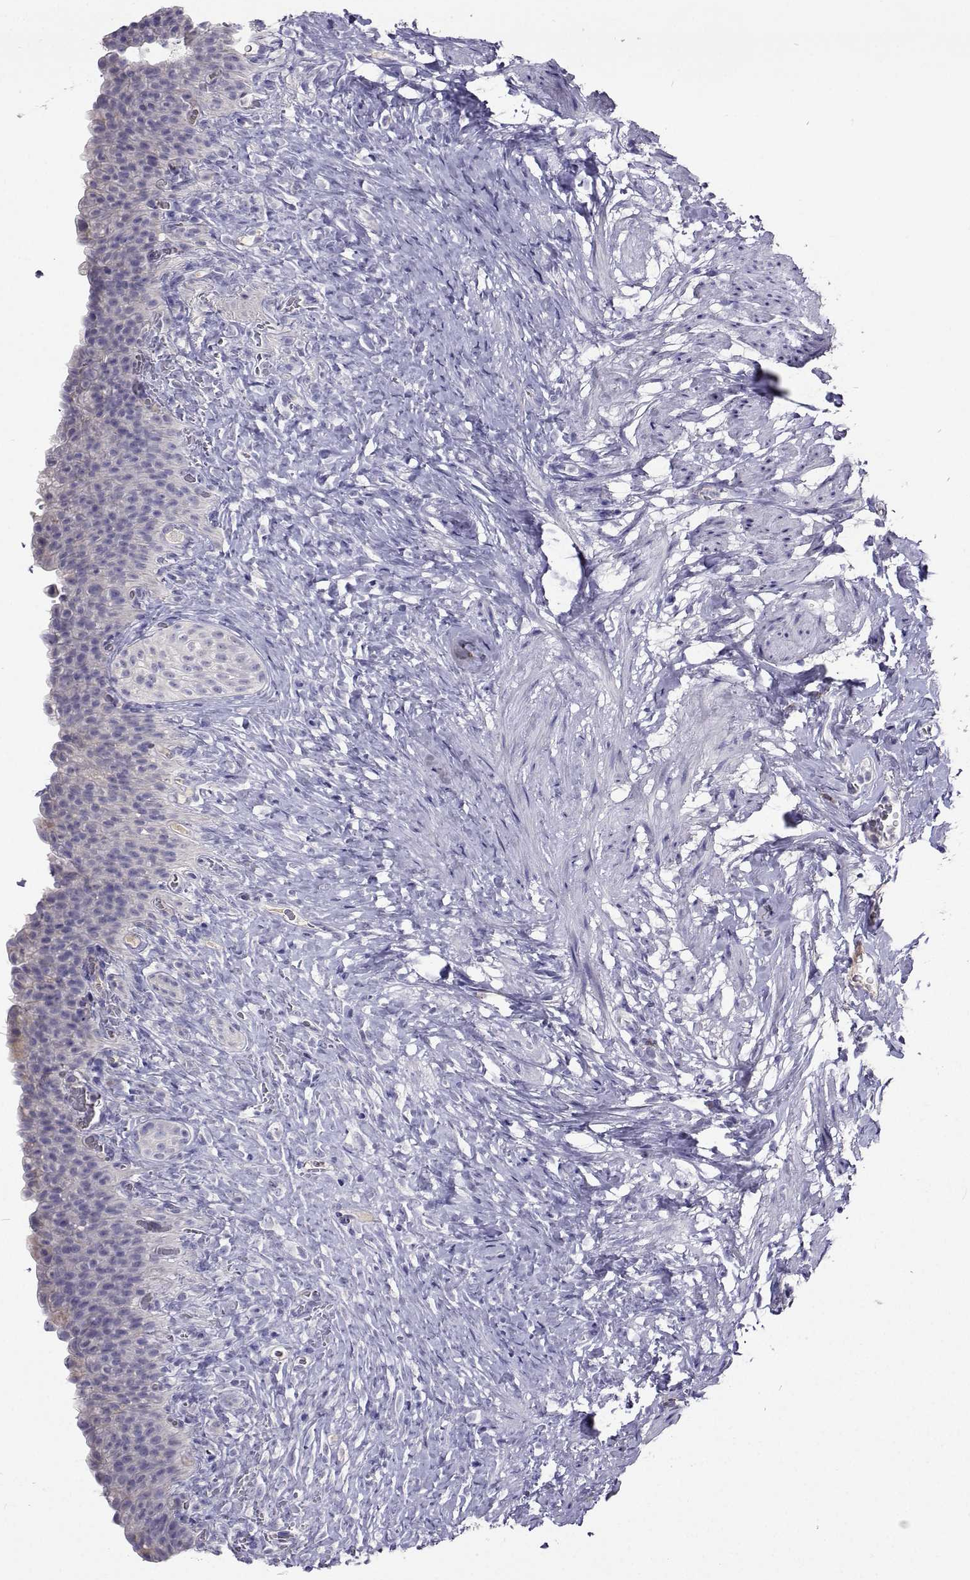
{"staining": {"intensity": "negative", "quantity": "none", "location": "none"}, "tissue": "urinary bladder", "cell_type": "Urothelial cells", "image_type": "normal", "snomed": [{"axis": "morphology", "description": "Normal tissue, NOS"}, {"axis": "topography", "description": "Urinary bladder"}, {"axis": "topography", "description": "Prostate"}], "caption": "Immunohistochemistry (IHC) of normal human urinary bladder demonstrates no positivity in urothelial cells.", "gene": "CFAP44", "patient": {"sex": "male", "age": 76}}